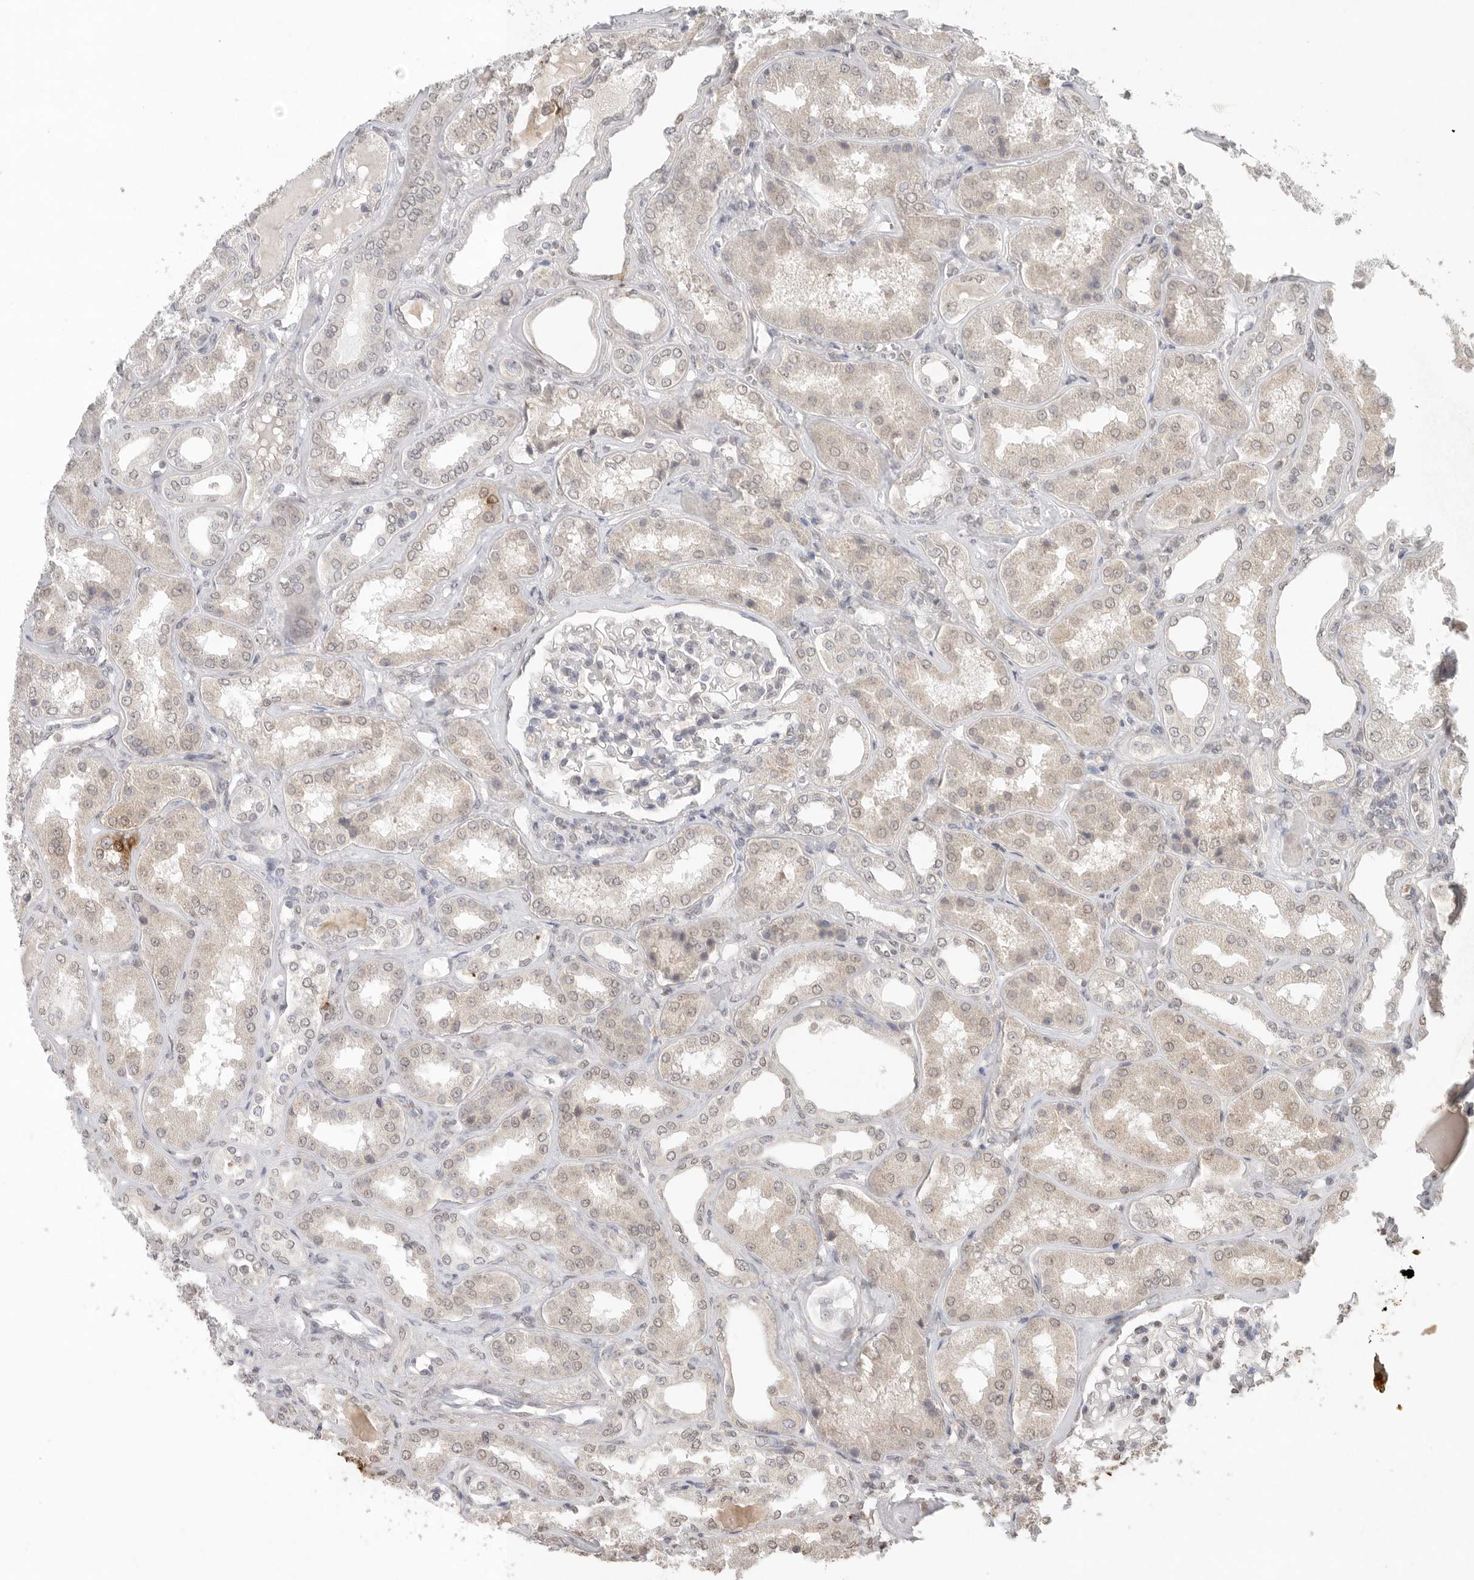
{"staining": {"intensity": "weak", "quantity": "<25%", "location": "nuclear"}, "tissue": "kidney", "cell_type": "Cells in glomeruli", "image_type": "normal", "snomed": [{"axis": "morphology", "description": "Normal tissue, NOS"}, {"axis": "topography", "description": "Kidney"}], "caption": "Micrograph shows no protein expression in cells in glomeruli of normal kidney.", "gene": "KLK5", "patient": {"sex": "female", "age": 56}}